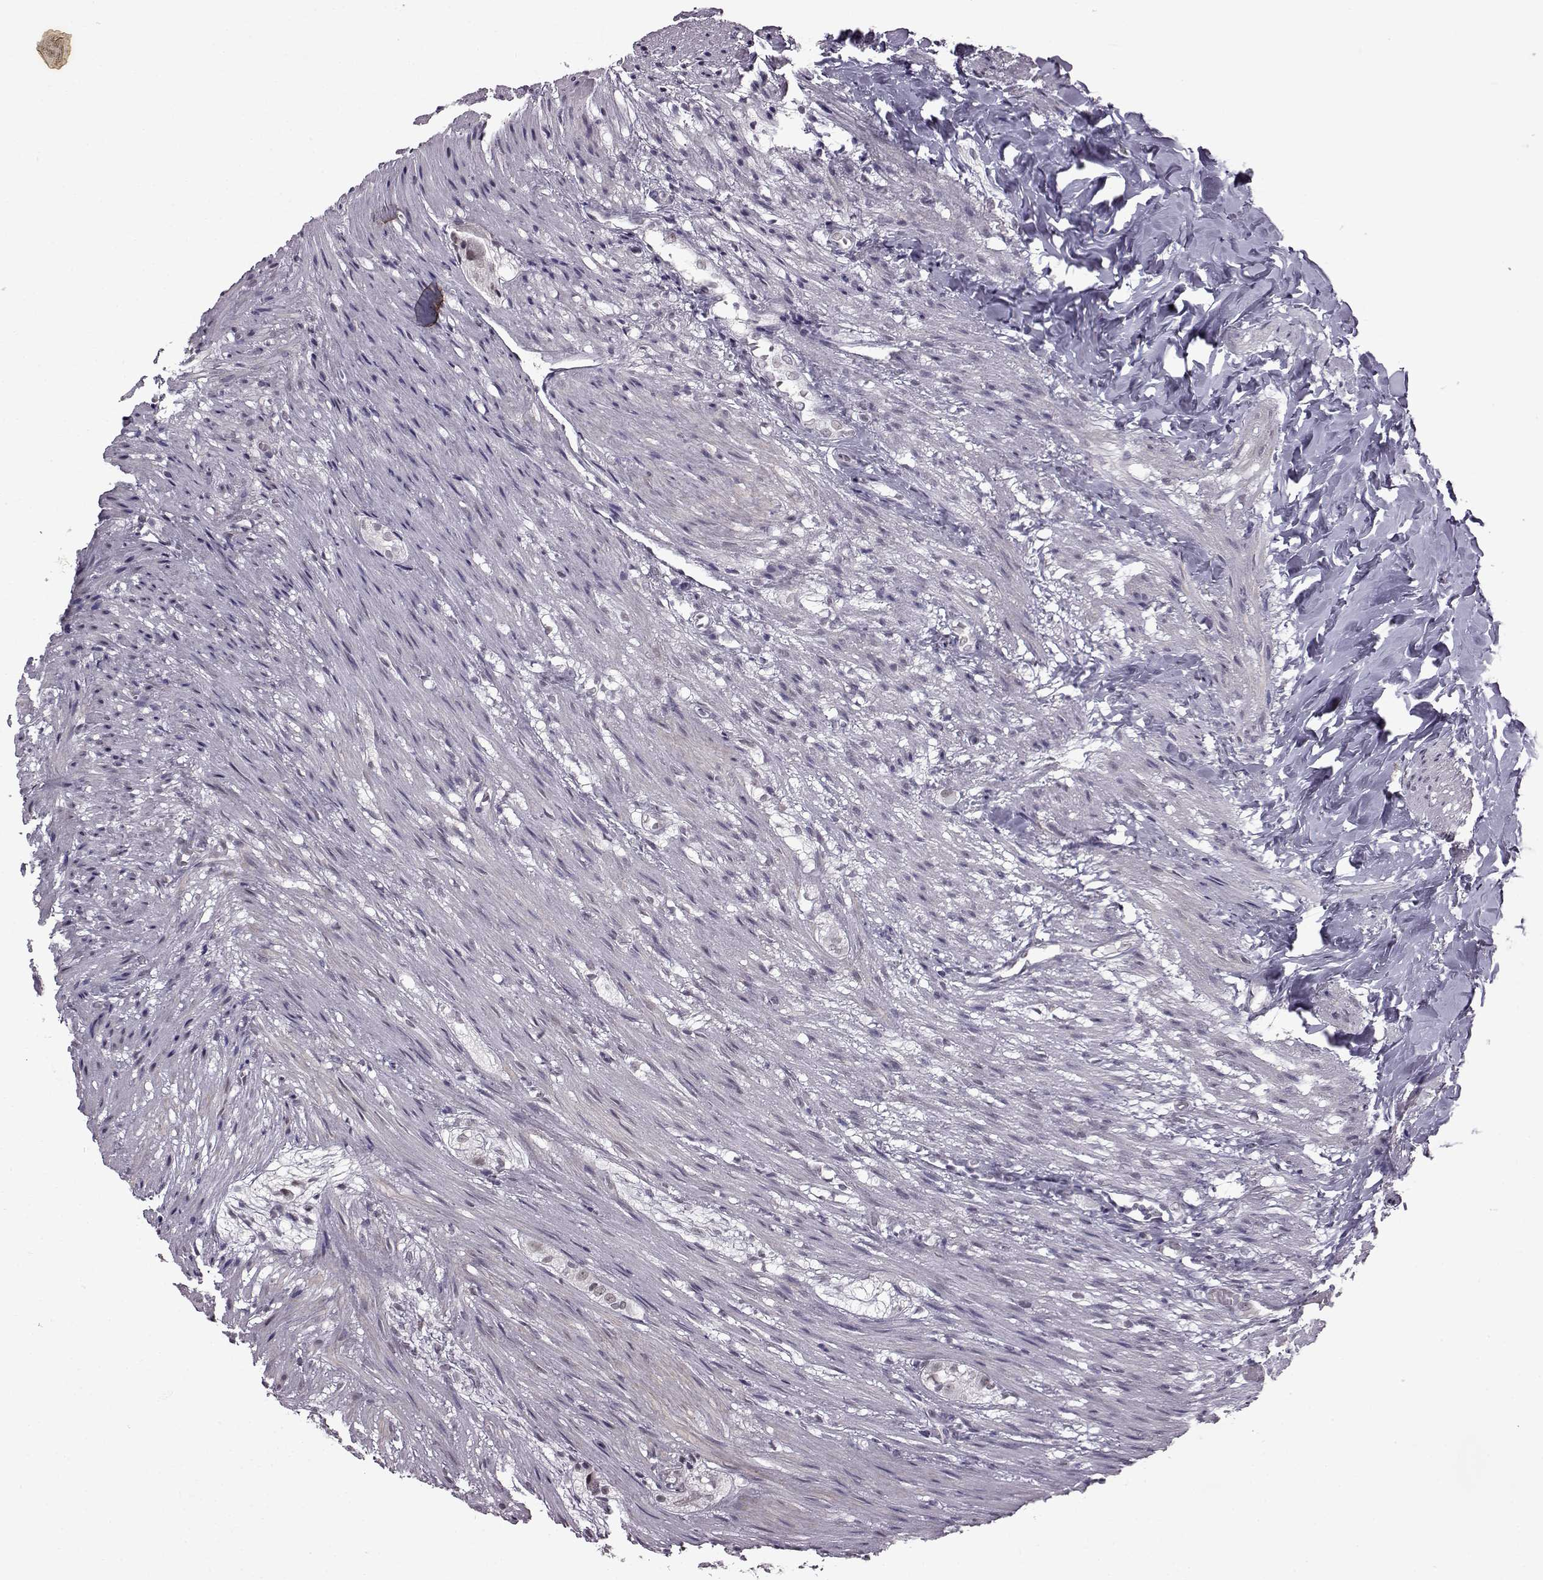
{"staining": {"intensity": "negative", "quantity": "none", "location": "none"}, "tissue": "appendix", "cell_type": "Glandular cells", "image_type": "normal", "snomed": [{"axis": "morphology", "description": "Normal tissue, NOS"}, {"axis": "topography", "description": "Appendix"}], "caption": "The histopathology image reveals no significant expression in glandular cells of appendix.", "gene": "SLC28A2", "patient": {"sex": "female", "age": 32}}